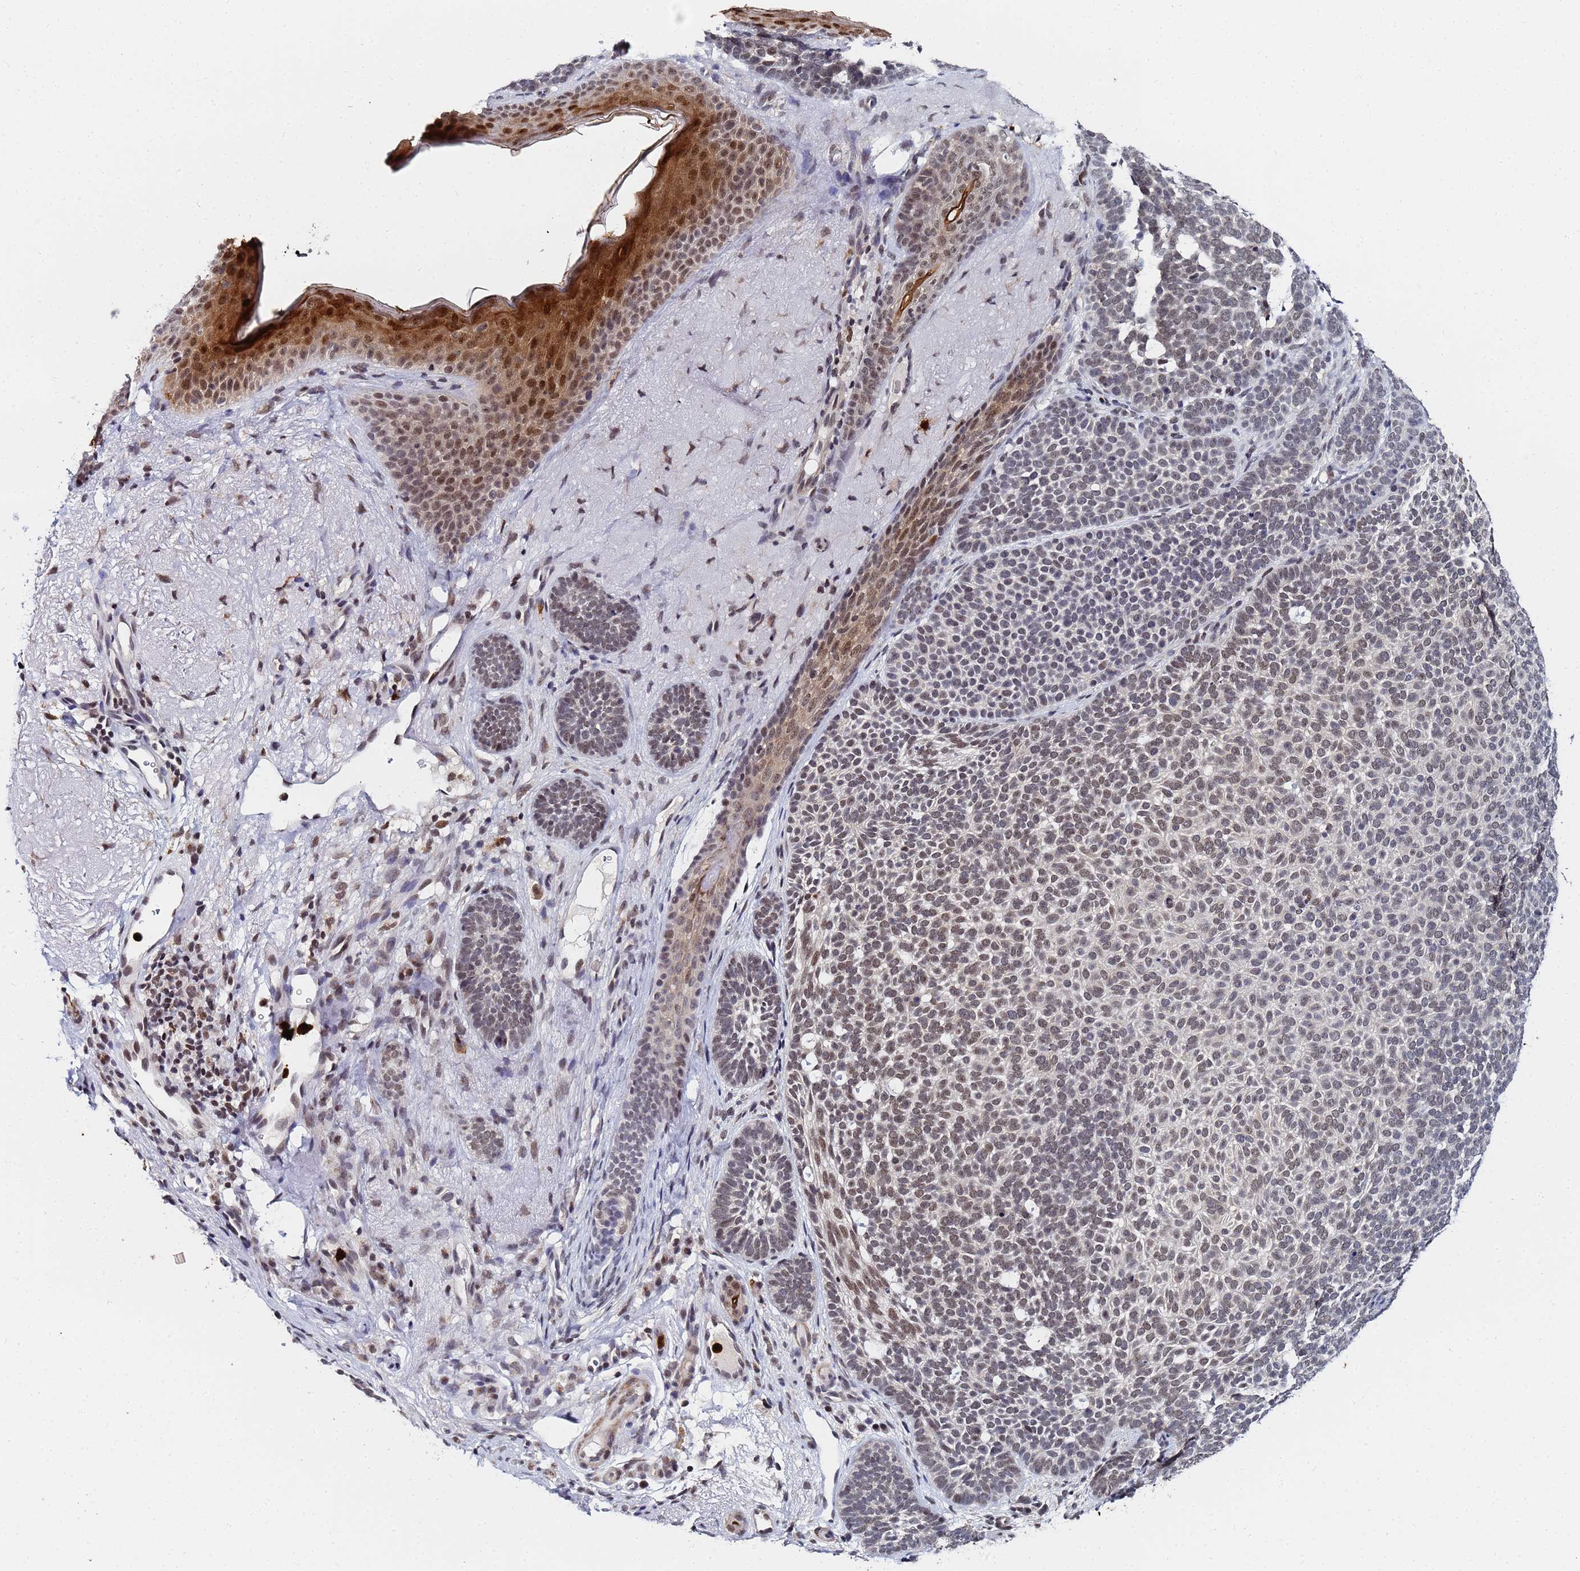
{"staining": {"intensity": "weak", "quantity": "25%-75%", "location": "nuclear"}, "tissue": "skin cancer", "cell_type": "Tumor cells", "image_type": "cancer", "snomed": [{"axis": "morphology", "description": "Basal cell carcinoma"}, {"axis": "topography", "description": "Skin"}], "caption": "Immunohistochemical staining of human skin cancer (basal cell carcinoma) exhibits weak nuclear protein staining in about 25%-75% of tumor cells.", "gene": "MTCL1", "patient": {"sex": "female", "age": 77}}